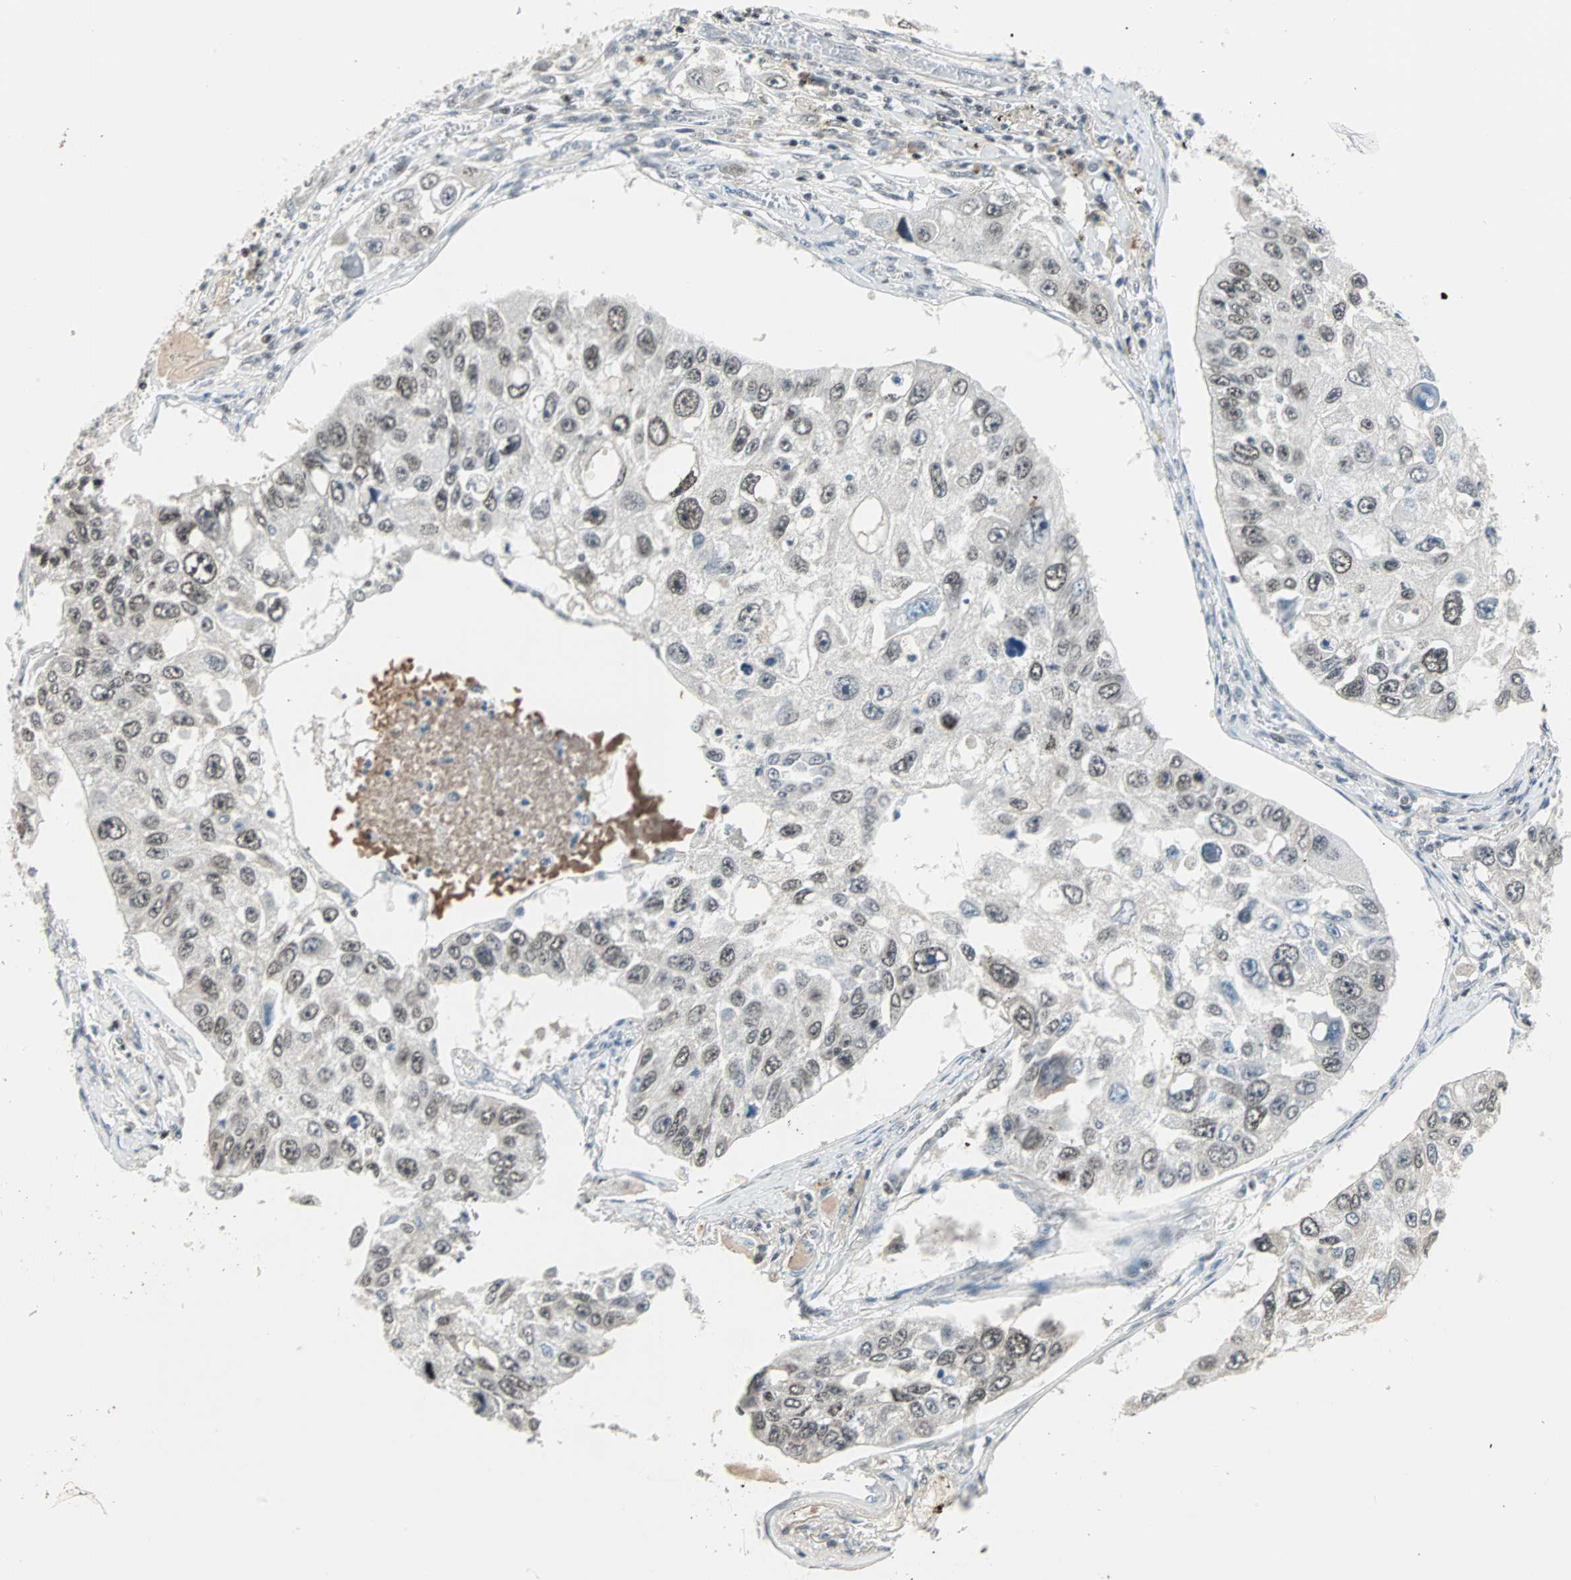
{"staining": {"intensity": "weak", "quantity": ">75%", "location": "nuclear"}, "tissue": "lung cancer", "cell_type": "Tumor cells", "image_type": "cancer", "snomed": [{"axis": "morphology", "description": "Squamous cell carcinoma, NOS"}, {"axis": "topography", "description": "Lung"}], "caption": "Protein staining of lung cancer tissue exhibits weak nuclear positivity in about >75% of tumor cells.", "gene": "SIN3A", "patient": {"sex": "male", "age": 71}}